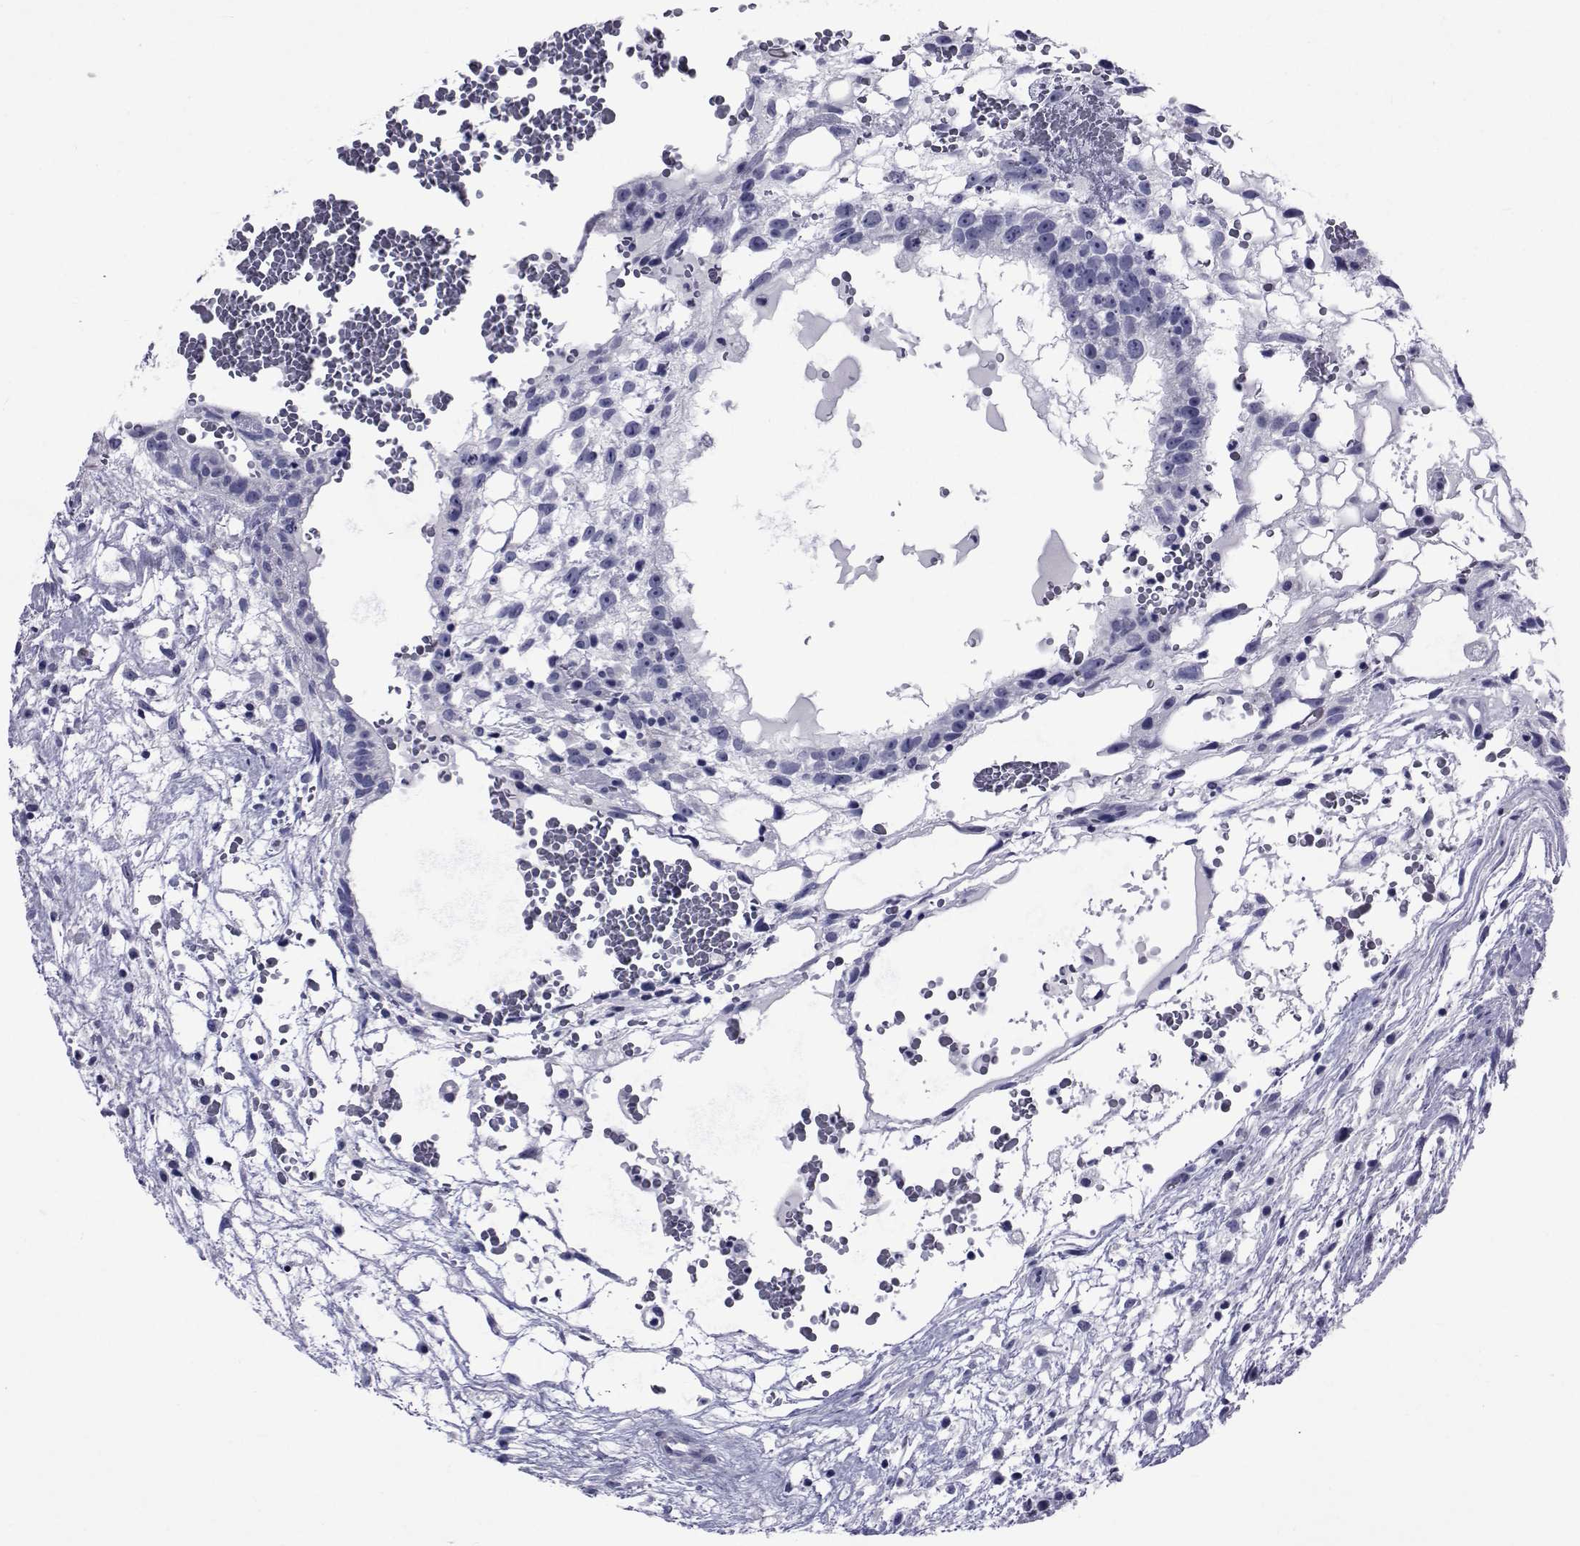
{"staining": {"intensity": "negative", "quantity": "none", "location": "none"}, "tissue": "testis cancer", "cell_type": "Tumor cells", "image_type": "cancer", "snomed": [{"axis": "morphology", "description": "Normal tissue, NOS"}, {"axis": "morphology", "description": "Carcinoma, Embryonal, NOS"}, {"axis": "topography", "description": "Testis"}], "caption": "Tumor cells are negative for protein expression in human embryonal carcinoma (testis).", "gene": "GKAP1", "patient": {"sex": "male", "age": 32}}